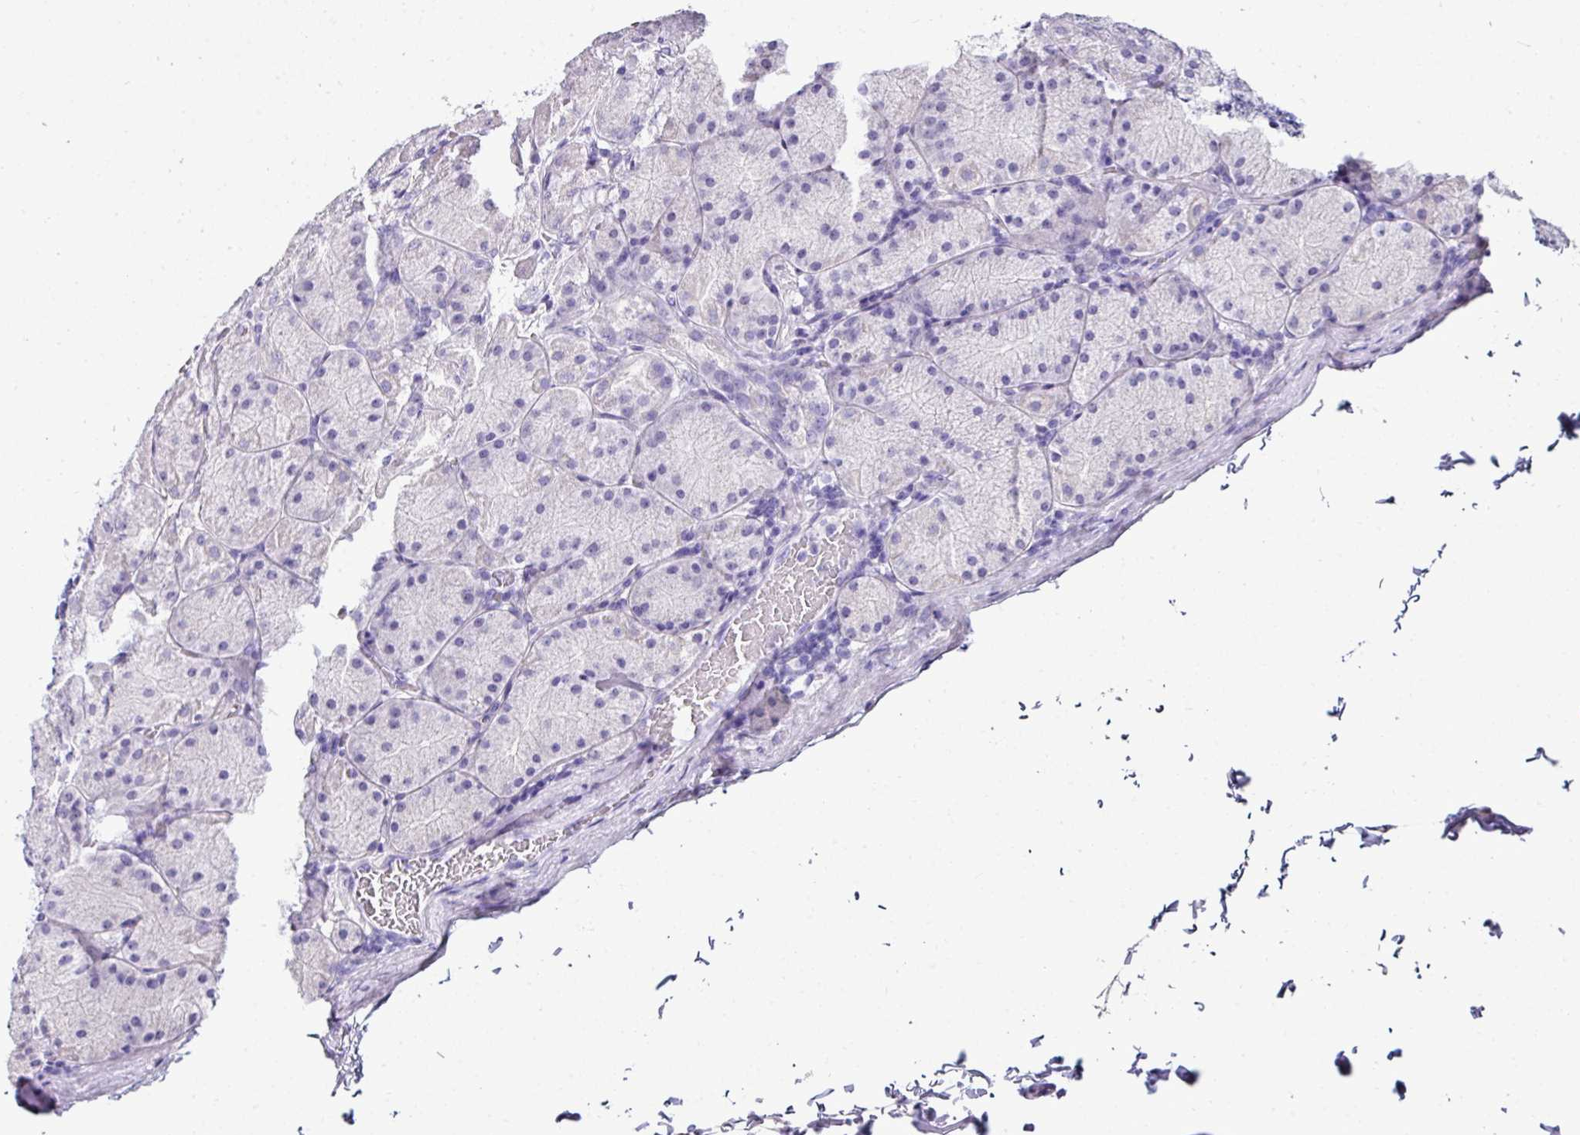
{"staining": {"intensity": "negative", "quantity": "none", "location": "none"}, "tissue": "stomach", "cell_type": "Glandular cells", "image_type": "normal", "snomed": [{"axis": "morphology", "description": "Normal tissue, NOS"}, {"axis": "topography", "description": "Stomach, upper"}], "caption": "Immunohistochemical staining of benign stomach reveals no significant positivity in glandular cells.", "gene": "NAPSA", "patient": {"sex": "female", "age": 56}}